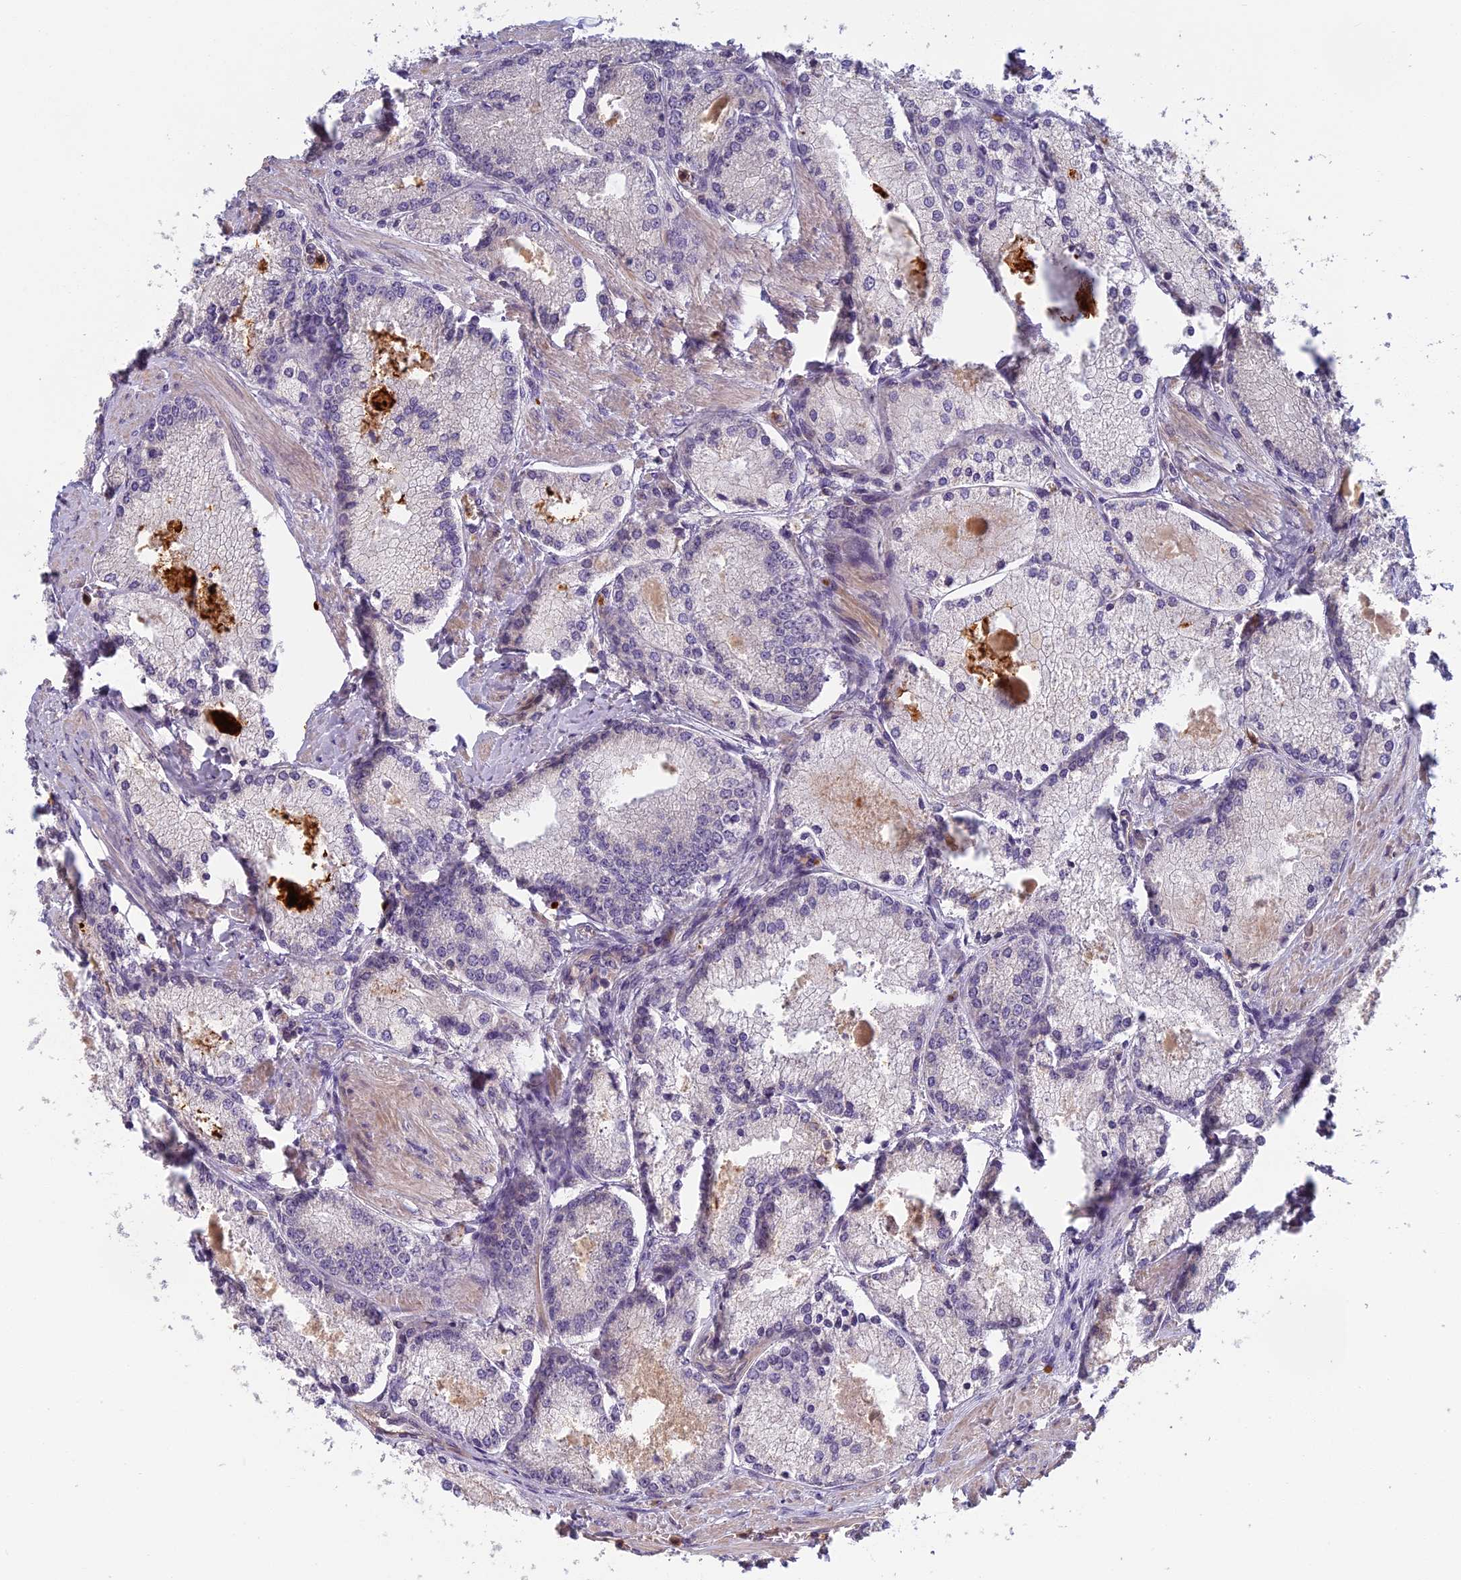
{"staining": {"intensity": "negative", "quantity": "none", "location": "none"}, "tissue": "prostate cancer", "cell_type": "Tumor cells", "image_type": "cancer", "snomed": [{"axis": "morphology", "description": "Adenocarcinoma, Low grade"}, {"axis": "topography", "description": "Prostate"}], "caption": "This is an immunohistochemistry image of human prostate cancer. There is no positivity in tumor cells.", "gene": "AP4E1", "patient": {"sex": "male", "age": 74}}